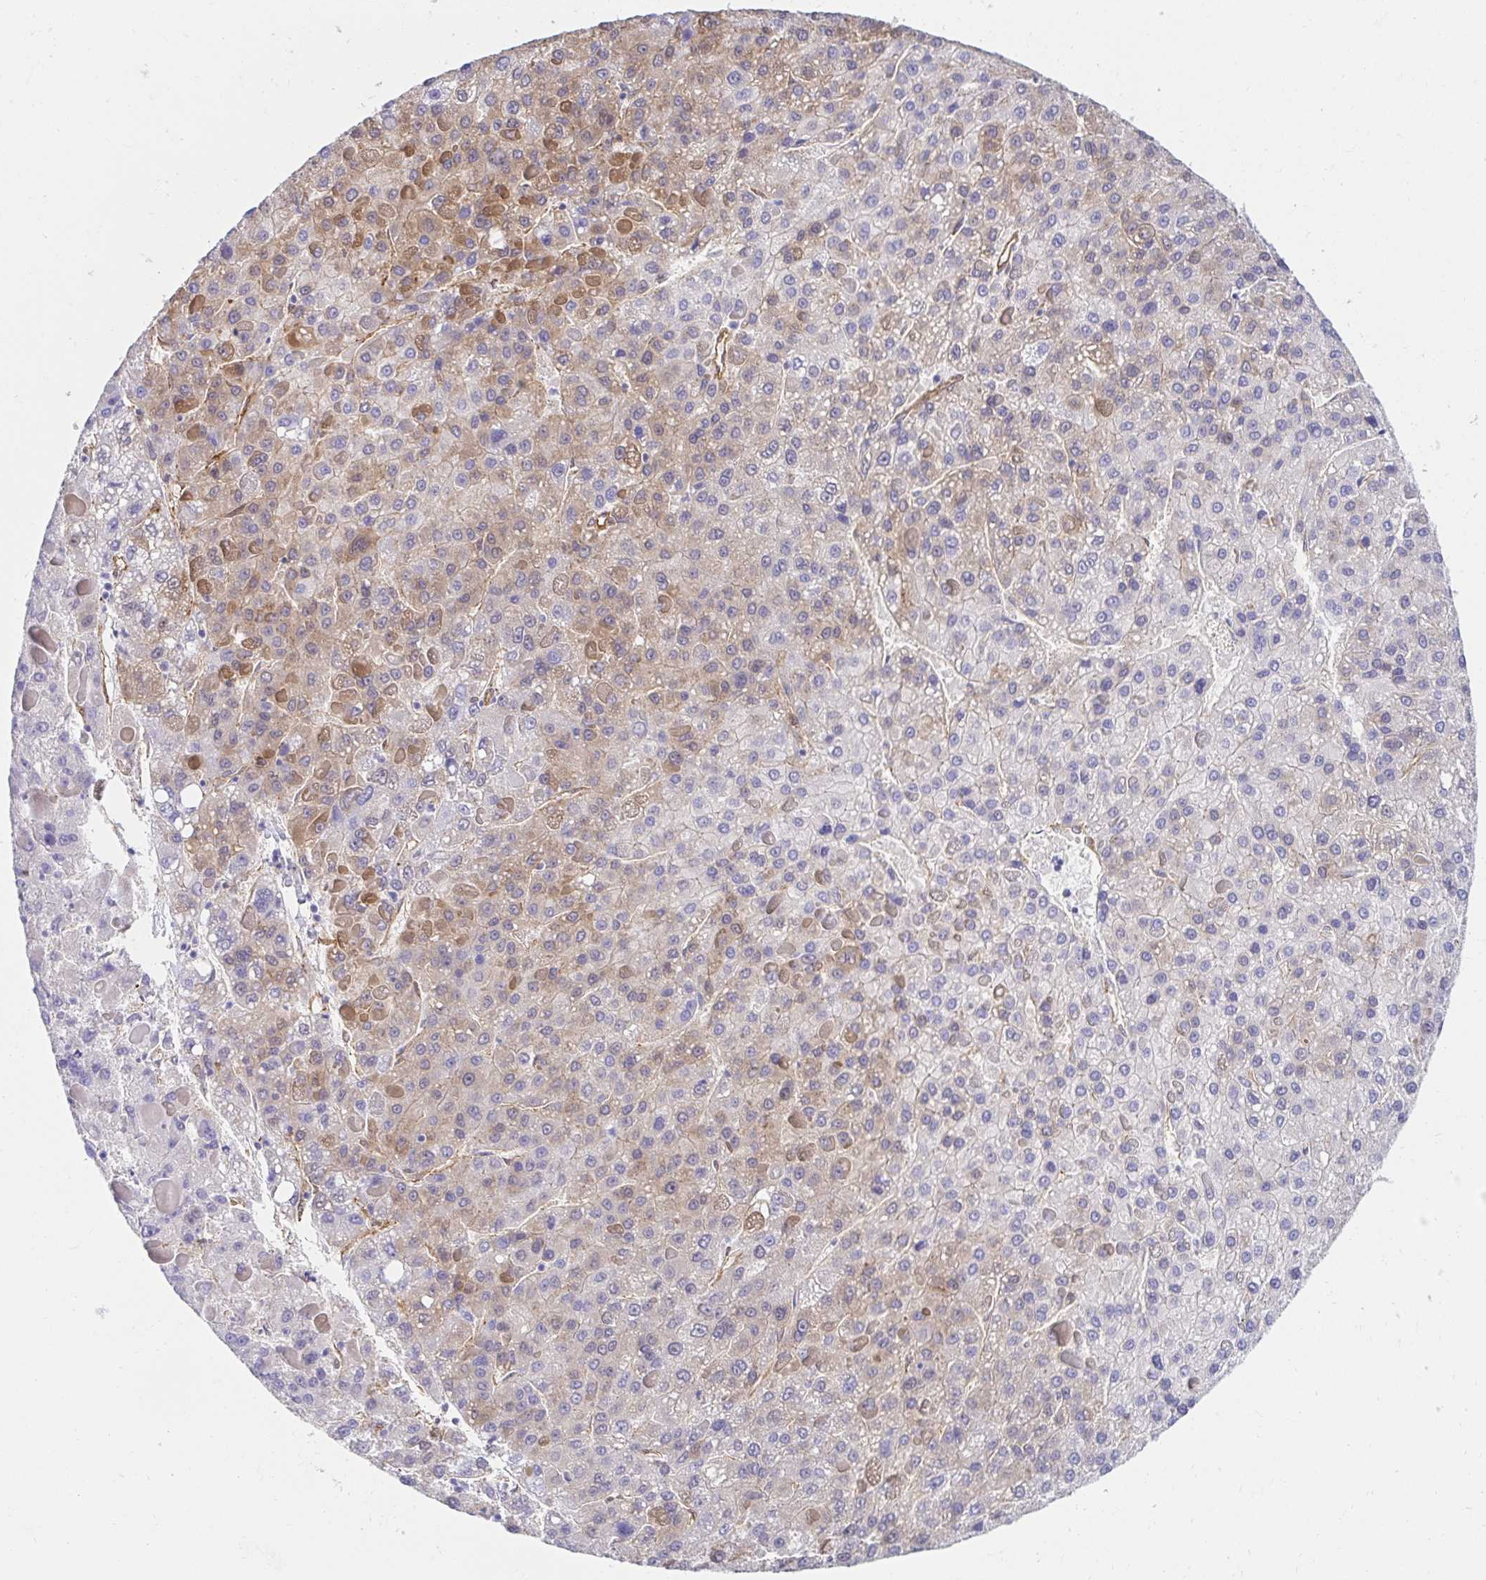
{"staining": {"intensity": "weak", "quantity": "25%-75%", "location": "cytoplasmic/membranous"}, "tissue": "liver cancer", "cell_type": "Tumor cells", "image_type": "cancer", "snomed": [{"axis": "morphology", "description": "Carcinoma, Hepatocellular, NOS"}, {"axis": "topography", "description": "Liver"}], "caption": "IHC of hepatocellular carcinoma (liver) reveals low levels of weak cytoplasmic/membranous staining in approximately 25%-75% of tumor cells. (Stains: DAB in brown, nuclei in blue, Microscopy: brightfield microscopy at high magnification).", "gene": "CTTN", "patient": {"sex": "female", "age": 82}}